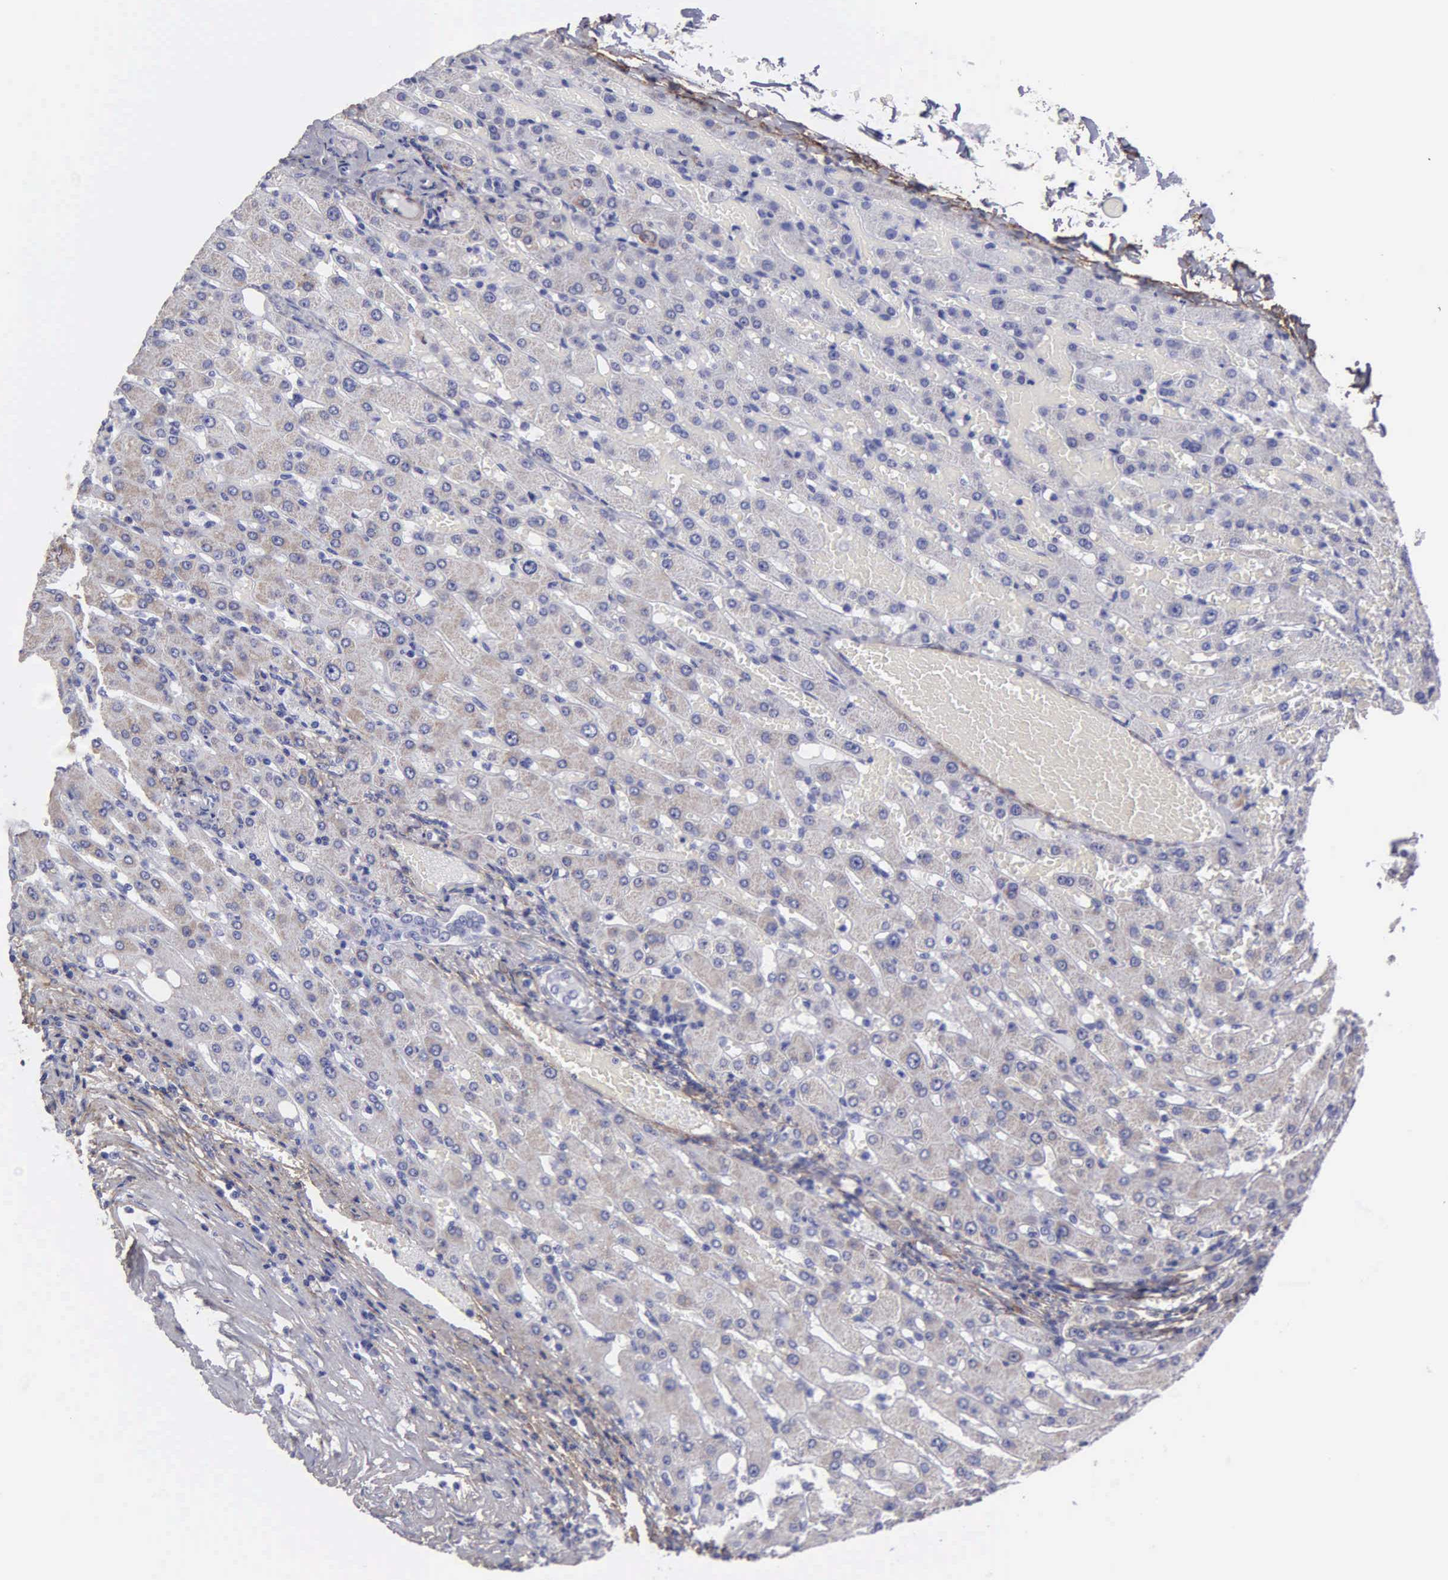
{"staining": {"intensity": "negative", "quantity": "none", "location": "none"}, "tissue": "liver", "cell_type": "Cholangiocytes", "image_type": "normal", "snomed": [{"axis": "morphology", "description": "Normal tissue, NOS"}, {"axis": "topography", "description": "Liver"}], "caption": "Immunohistochemistry photomicrograph of unremarkable liver: liver stained with DAB displays no significant protein positivity in cholangiocytes.", "gene": "FBLN5", "patient": {"sex": "female", "age": 30}}